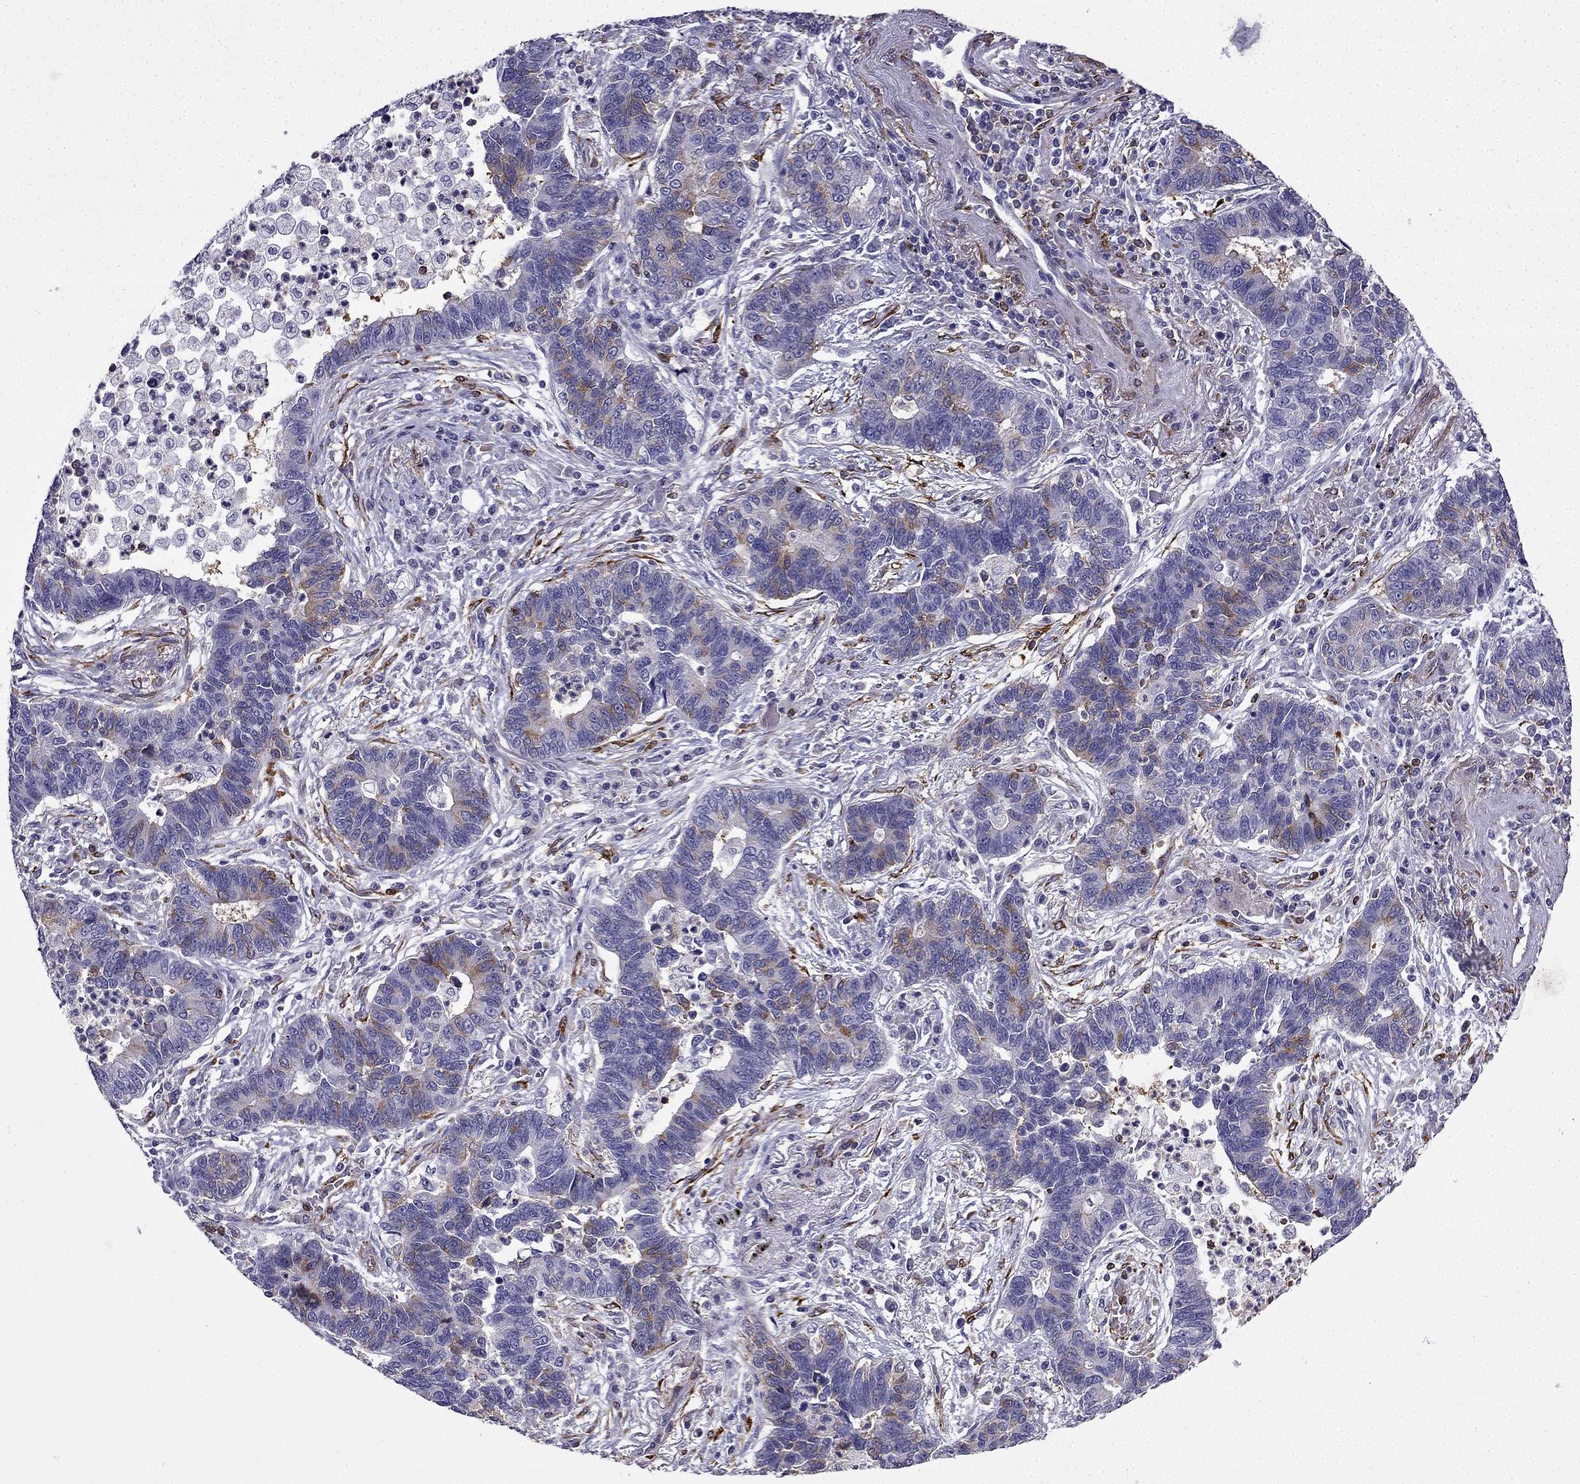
{"staining": {"intensity": "moderate", "quantity": "25%-75%", "location": "cytoplasmic/membranous"}, "tissue": "lung cancer", "cell_type": "Tumor cells", "image_type": "cancer", "snomed": [{"axis": "morphology", "description": "Adenocarcinoma, NOS"}, {"axis": "topography", "description": "Lung"}], "caption": "Immunohistochemistry micrograph of neoplastic tissue: human adenocarcinoma (lung) stained using immunohistochemistry (IHC) displays medium levels of moderate protein expression localized specifically in the cytoplasmic/membranous of tumor cells, appearing as a cytoplasmic/membranous brown color.", "gene": "MAP4", "patient": {"sex": "female", "age": 57}}